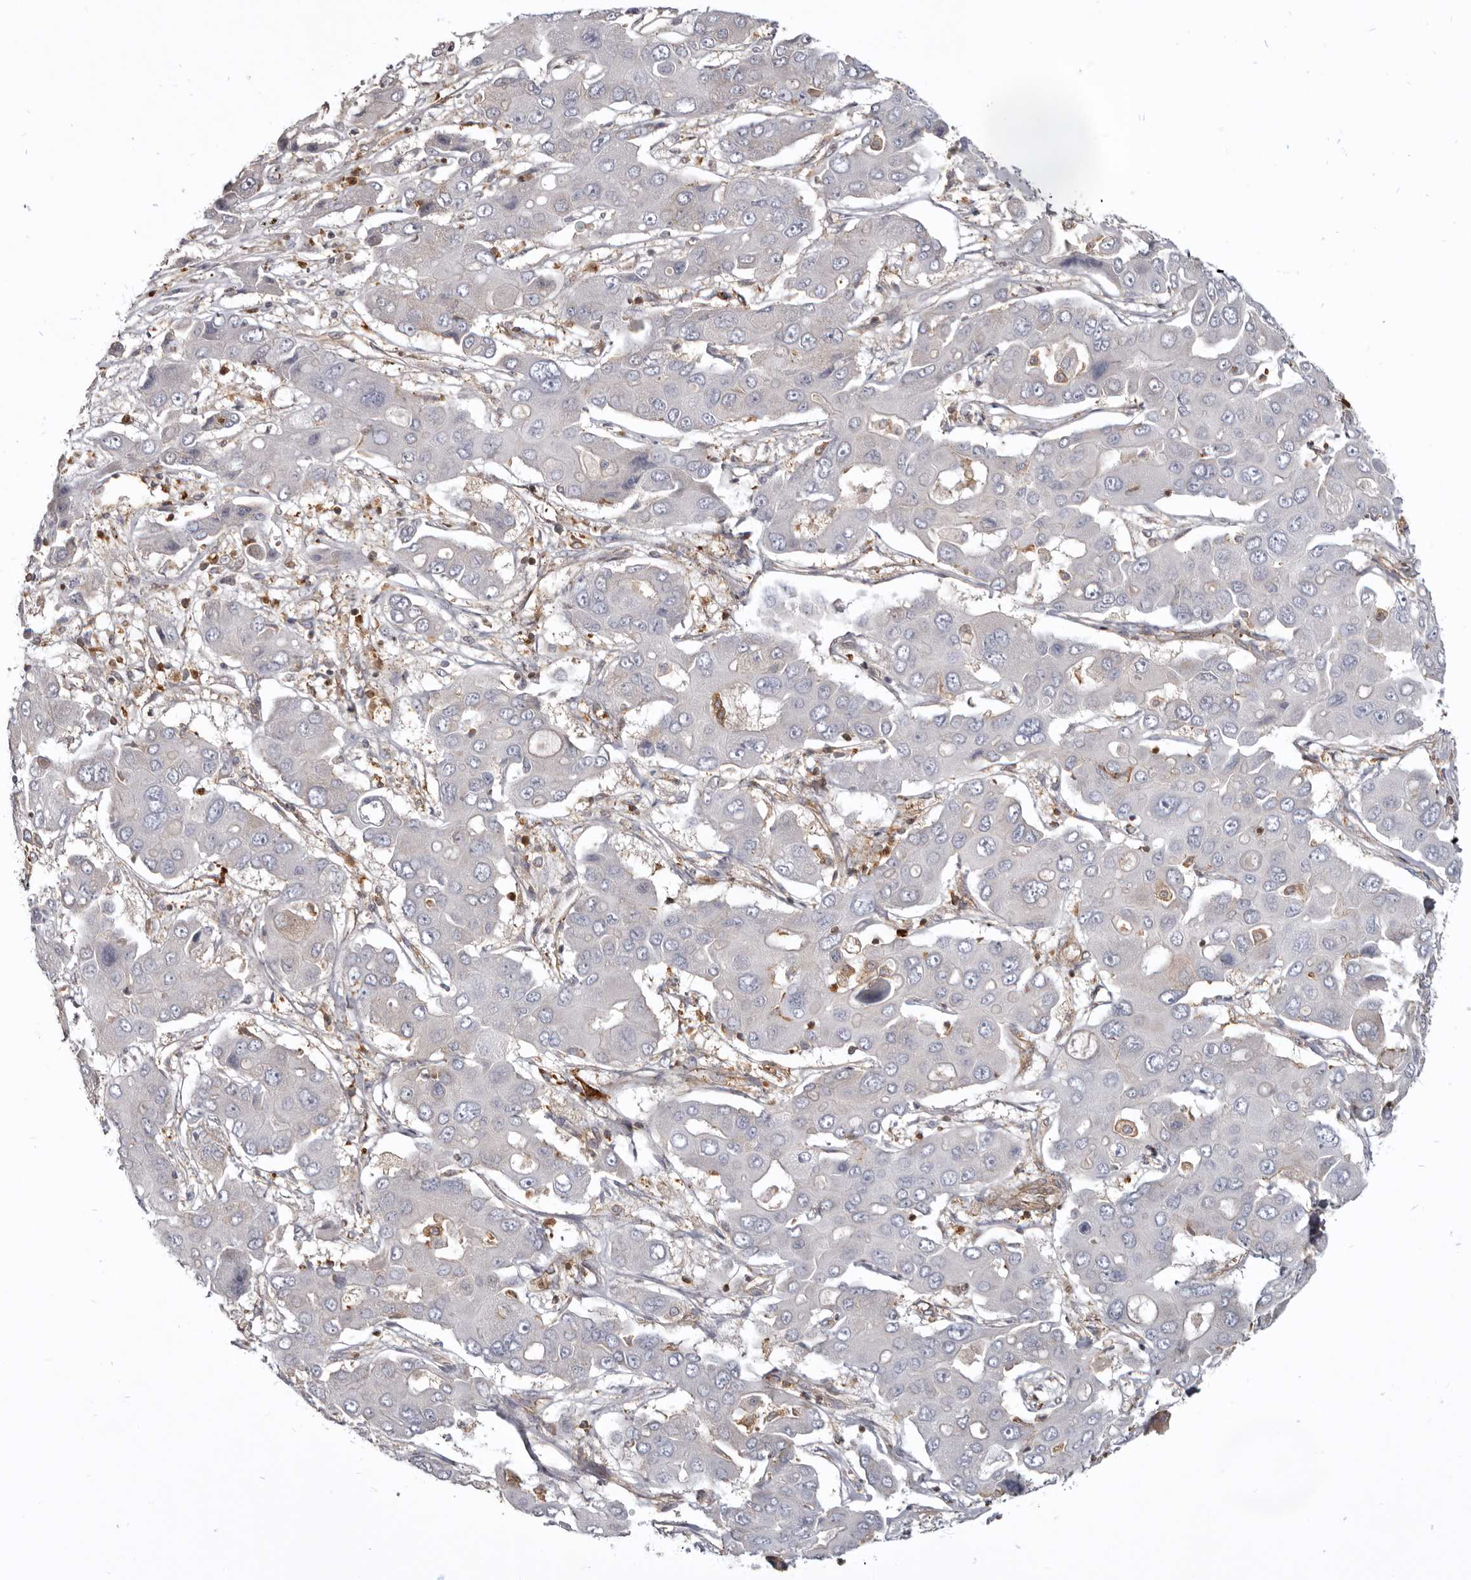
{"staining": {"intensity": "negative", "quantity": "none", "location": "none"}, "tissue": "liver cancer", "cell_type": "Tumor cells", "image_type": "cancer", "snomed": [{"axis": "morphology", "description": "Cholangiocarcinoma"}, {"axis": "topography", "description": "Liver"}], "caption": "This is an immunohistochemistry image of cholangiocarcinoma (liver). There is no staining in tumor cells.", "gene": "CBL", "patient": {"sex": "male", "age": 67}}